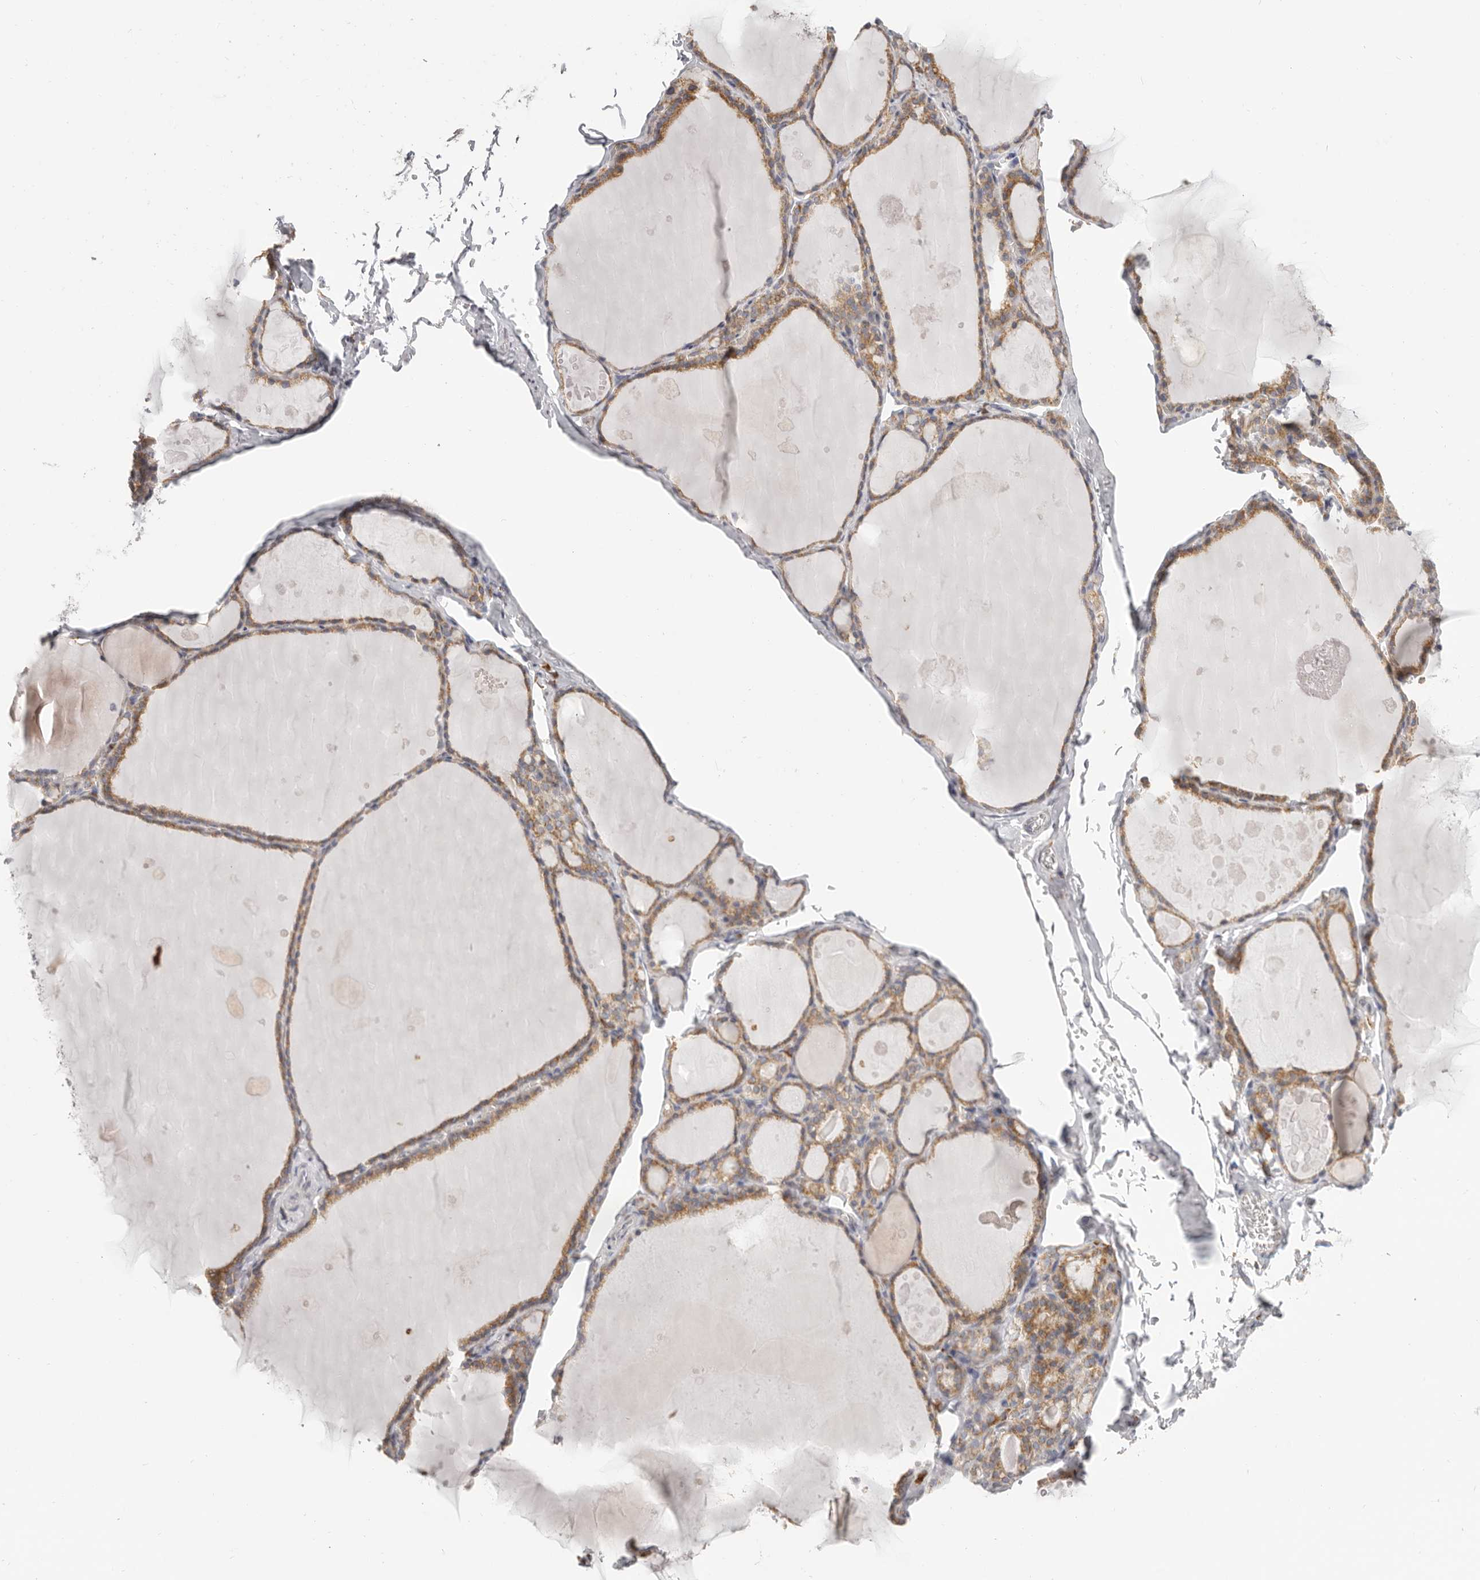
{"staining": {"intensity": "moderate", "quantity": ">75%", "location": "cytoplasmic/membranous"}, "tissue": "thyroid gland", "cell_type": "Glandular cells", "image_type": "normal", "snomed": [{"axis": "morphology", "description": "Normal tissue, NOS"}, {"axis": "topography", "description": "Thyroid gland"}], "caption": "Thyroid gland stained with immunohistochemistry (IHC) demonstrates moderate cytoplasmic/membranous expression in approximately >75% of glandular cells. Ihc stains the protein of interest in brown and the nuclei are stained blue.", "gene": "IL32", "patient": {"sex": "male", "age": 56}}